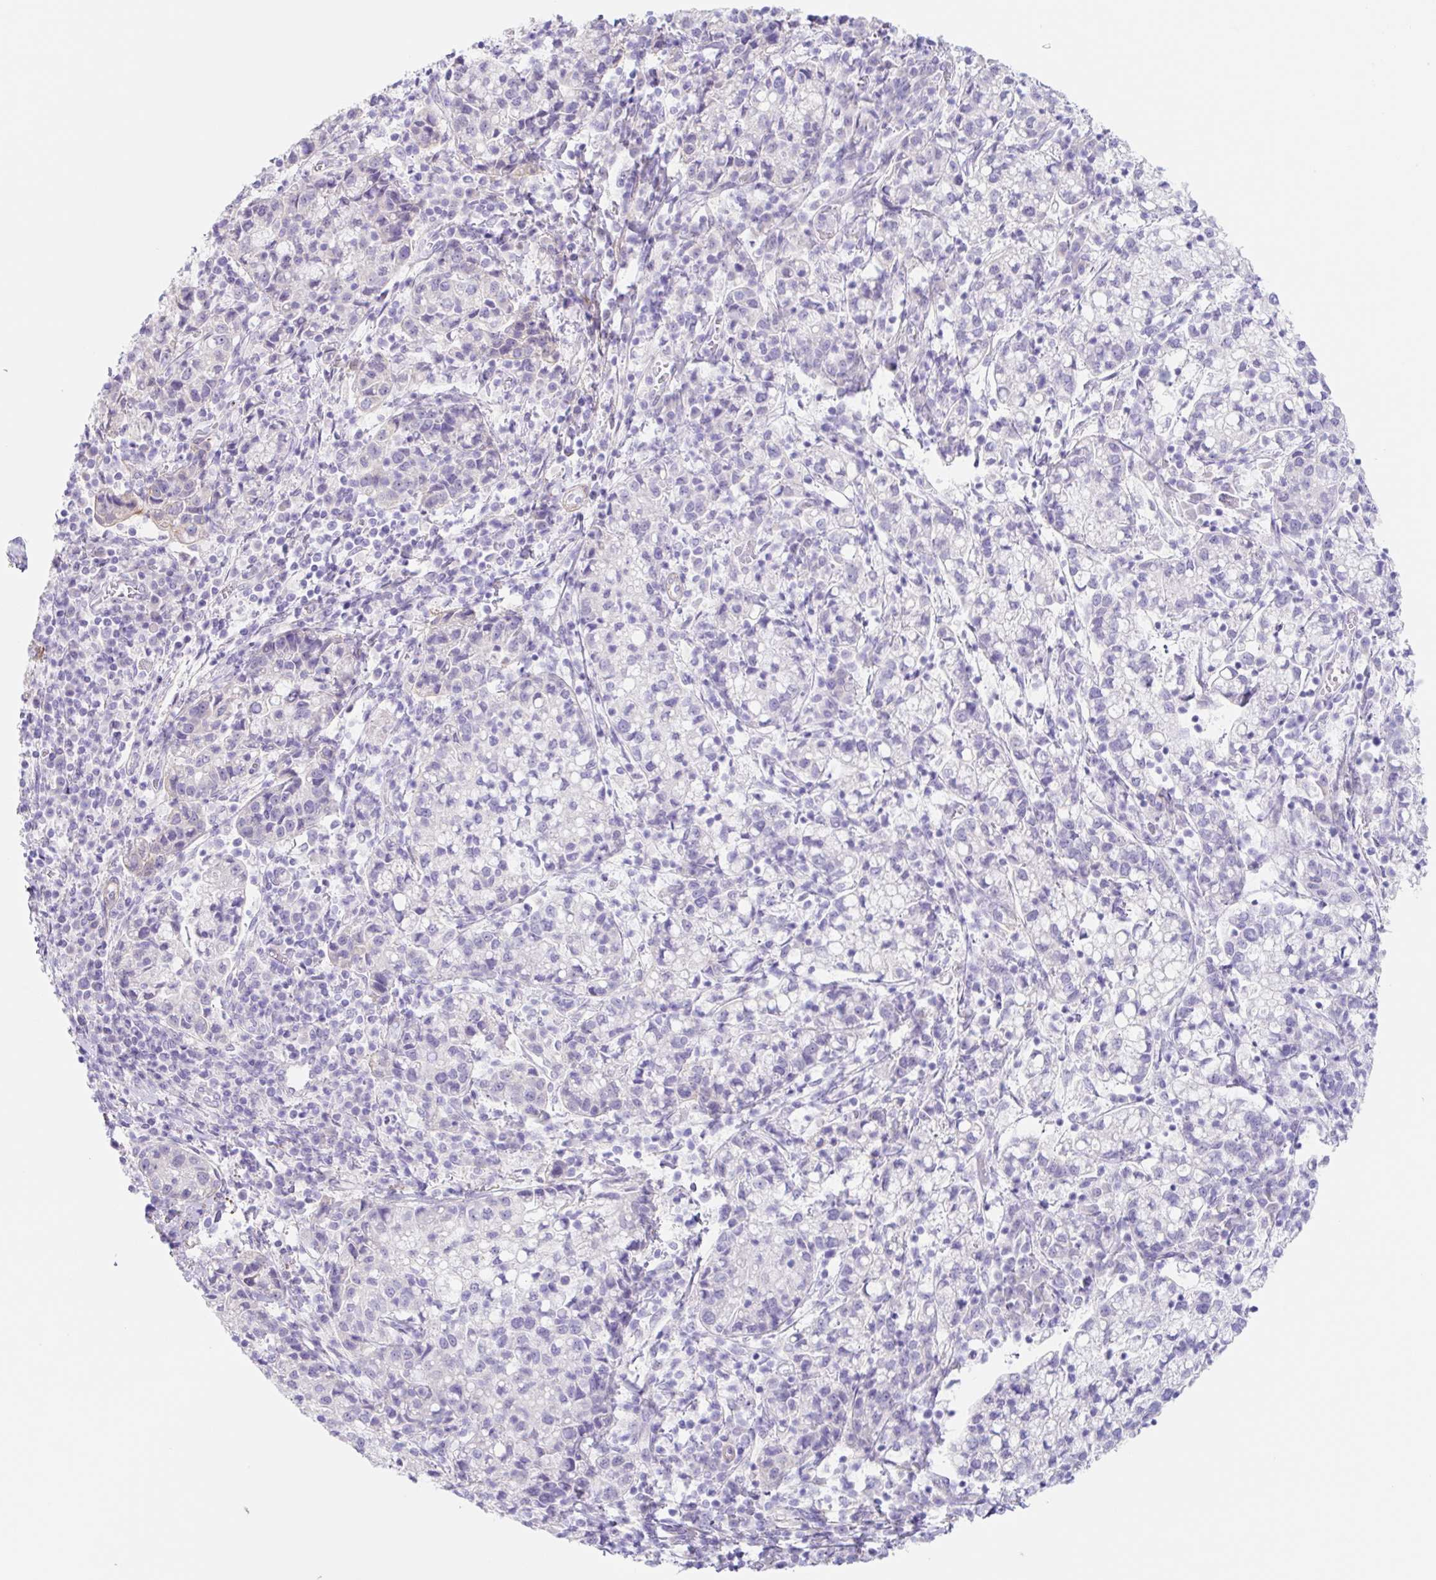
{"staining": {"intensity": "negative", "quantity": "none", "location": "none"}, "tissue": "cervical cancer", "cell_type": "Tumor cells", "image_type": "cancer", "snomed": [{"axis": "morphology", "description": "Normal tissue, NOS"}, {"axis": "morphology", "description": "Adenocarcinoma, NOS"}, {"axis": "topography", "description": "Cervix"}], "caption": "The histopathology image shows no significant staining in tumor cells of cervical cancer. Brightfield microscopy of IHC stained with DAB (brown) and hematoxylin (blue), captured at high magnification.", "gene": "DCAF17", "patient": {"sex": "female", "age": 44}}